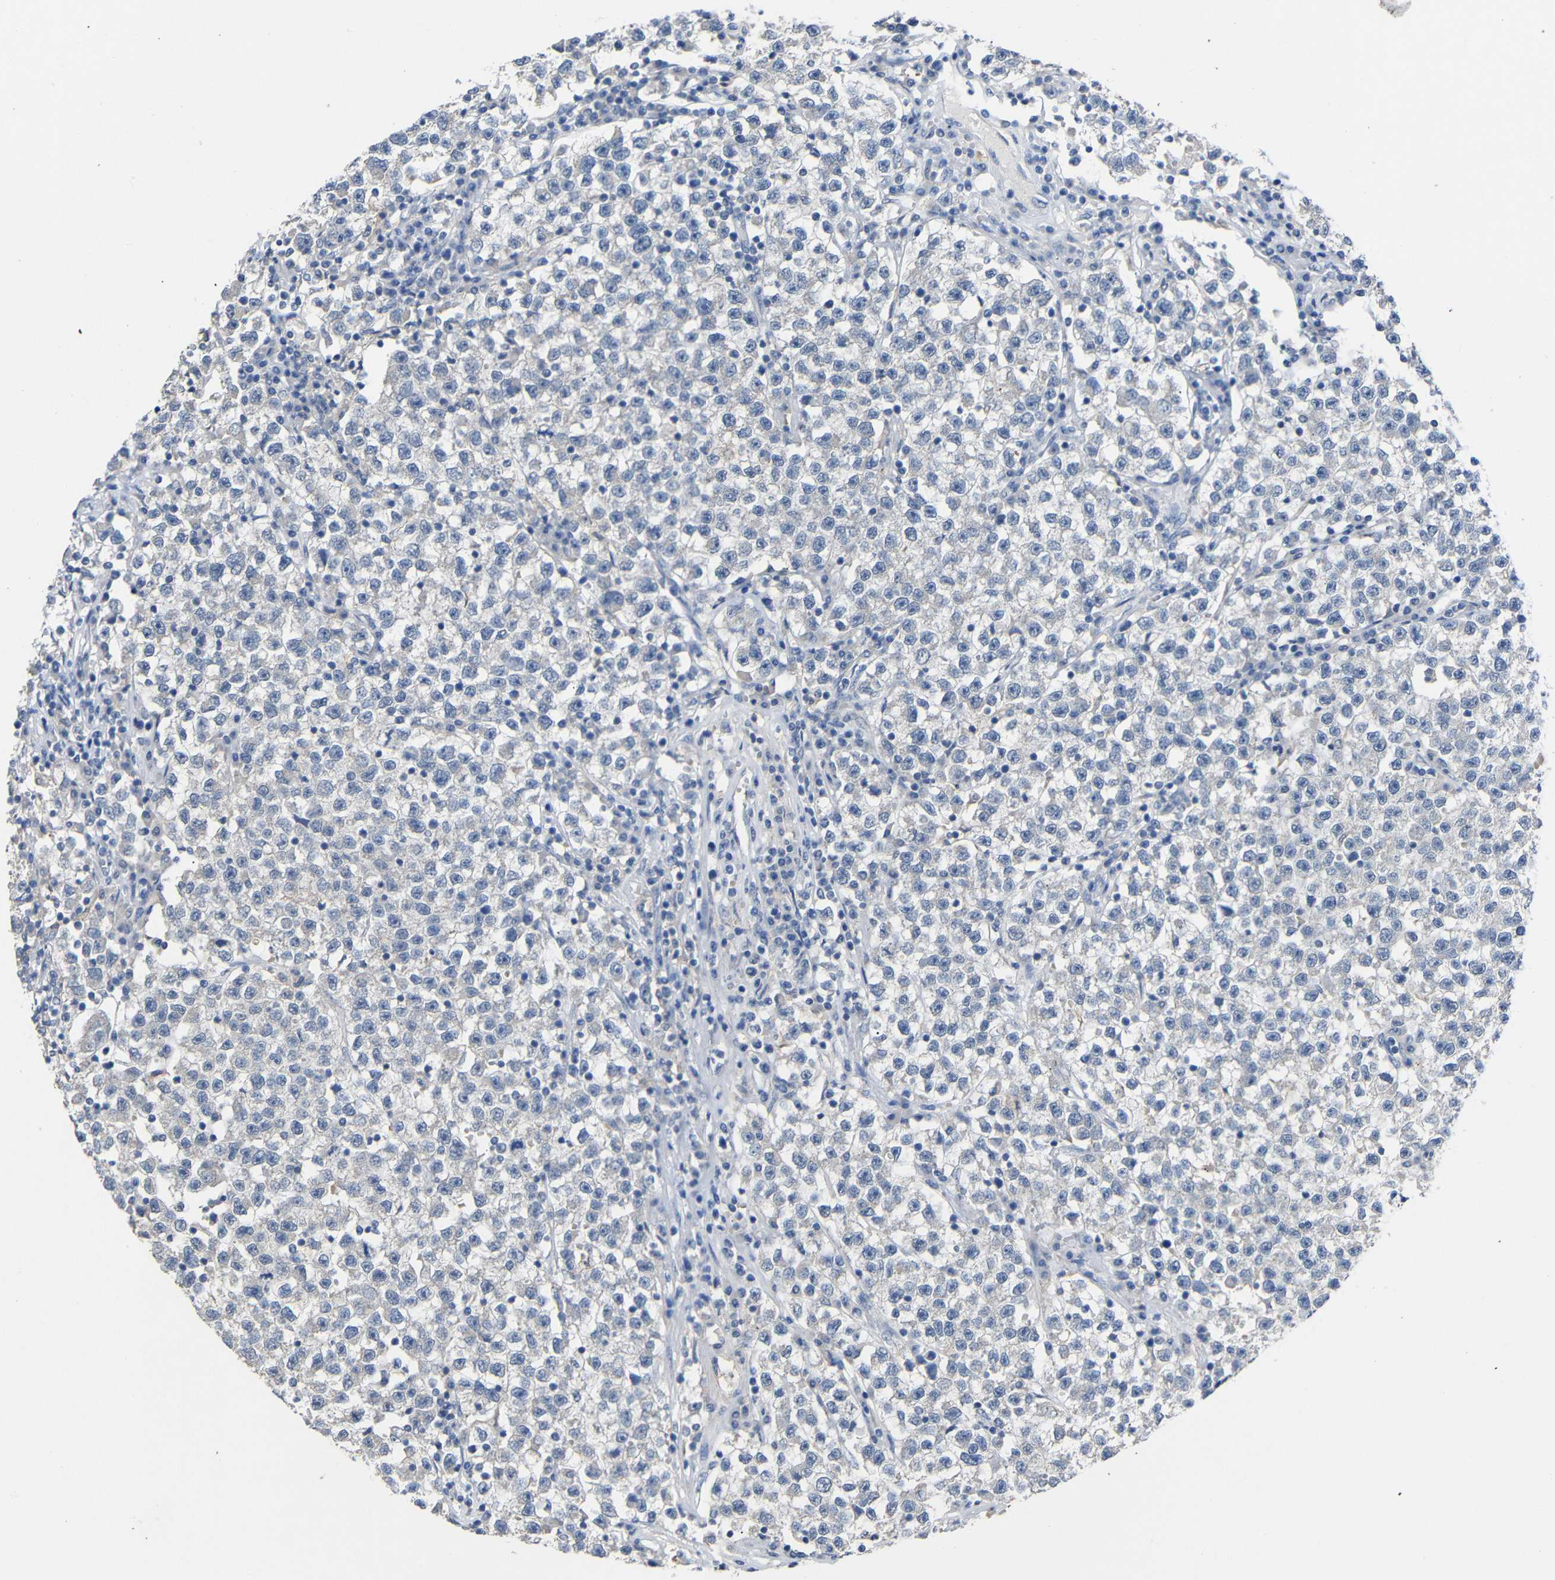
{"staining": {"intensity": "negative", "quantity": "none", "location": "none"}, "tissue": "testis cancer", "cell_type": "Tumor cells", "image_type": "cancer", "snomed": [{"axis": "morphology", "description": "Seminoma, NOS"}, {"axis": "topography", "description": "Testis"}], "caption": "Testis cancer stained for a protein using IHC shows no expression tumor cells.", "gene": "HNF1A", "patient": {"sex": "male", "age": 22}}